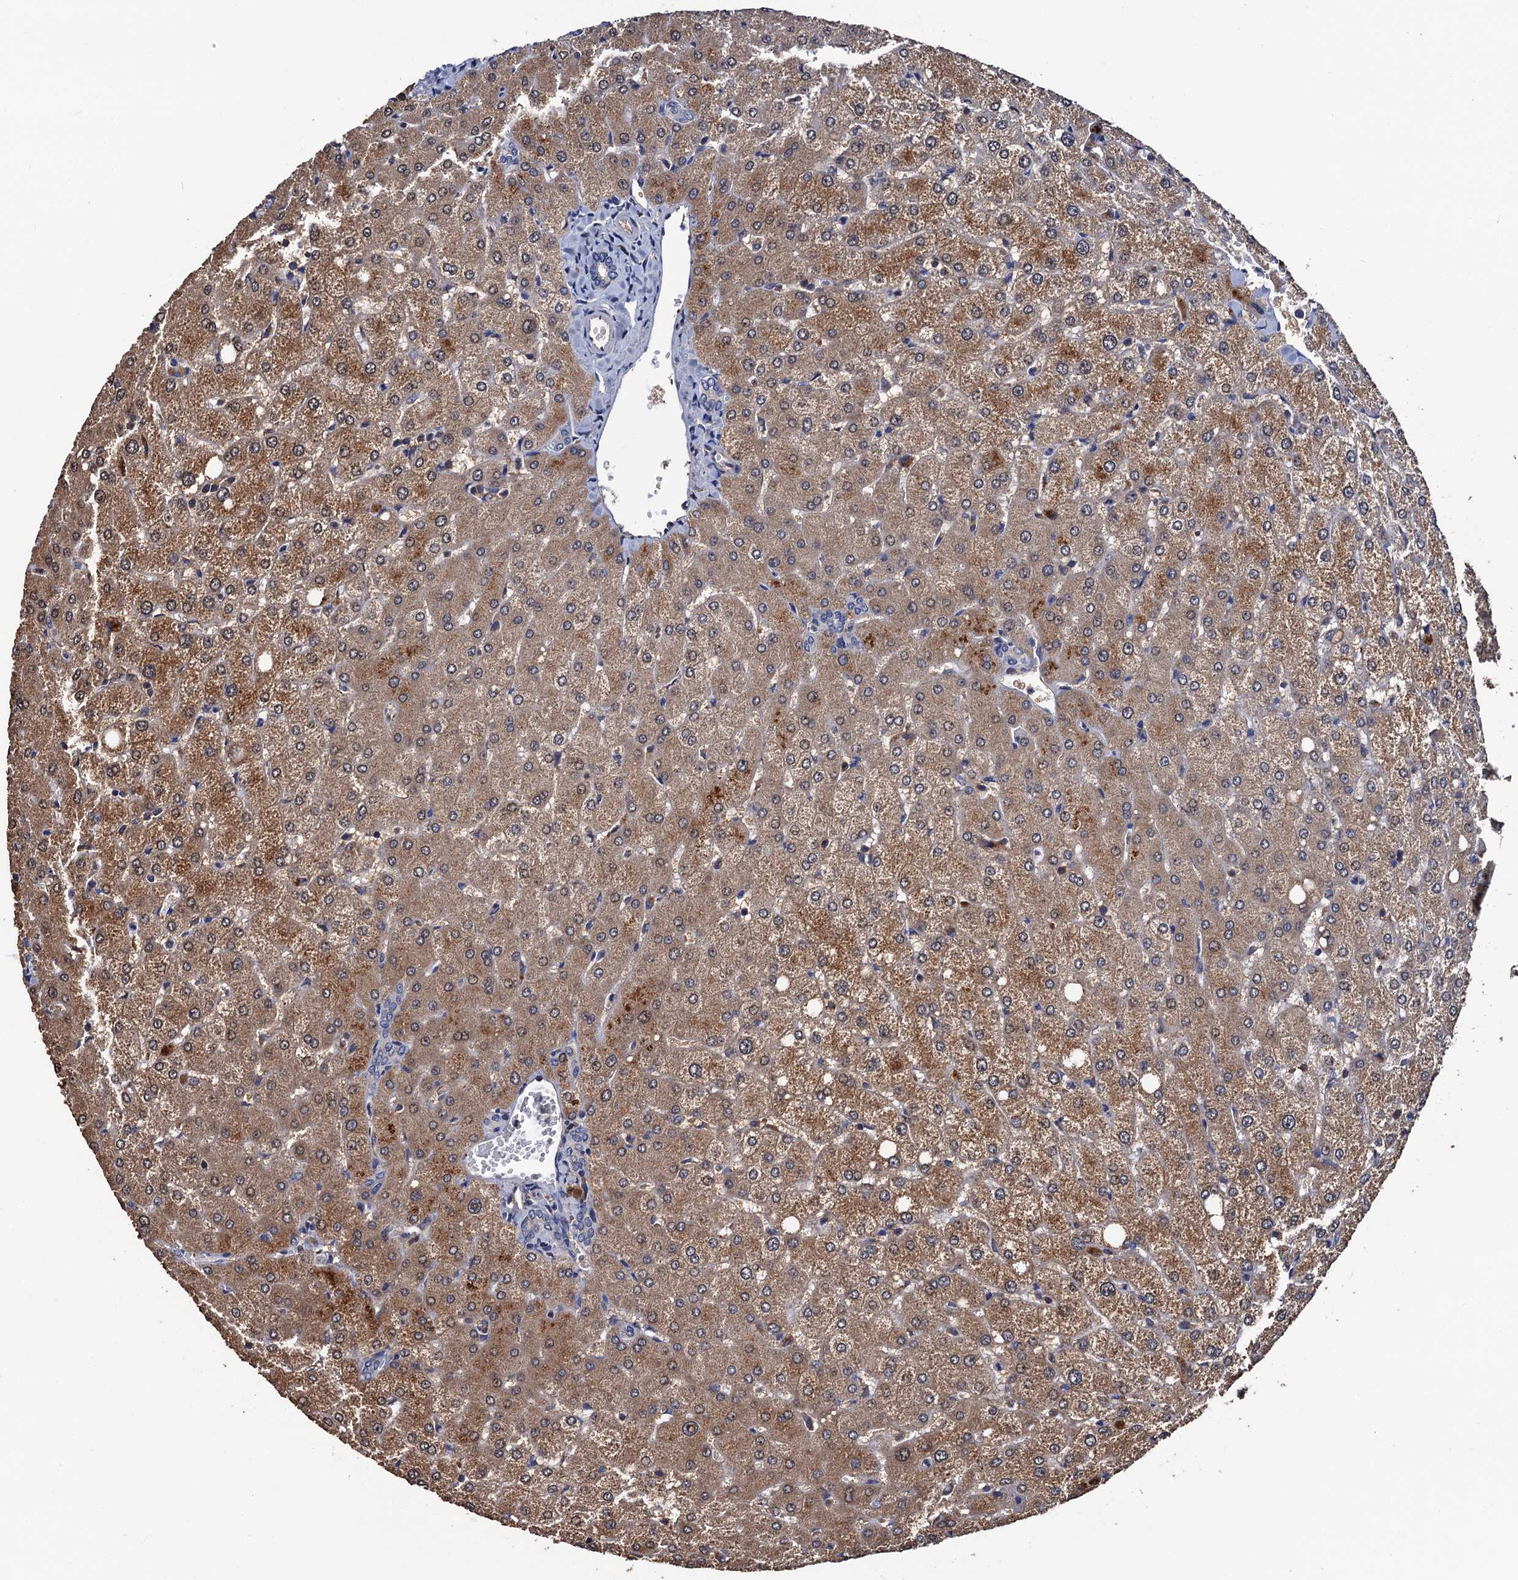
{"staining": {"intensity": "negative", "quantity": "none", "location": "none"}, "tissue": "liver", "cell_type": "Cholangiocytes", "image_type": "normal", "snomed": [{"axis": "morphology", "description": "Normal tissue, NOS"}, {"axis": "topography", "description": "Liver"}], "caption": "Image shows no significant protein positivity in cholangiocytes of unremarkable liver. (Brightfield microscopy of DAB (3,3'-diaminobenzidine) immunohistochemistry (IHC) at high magnification).", "gene": "RGS11", "patient": {"sex": "female", "age": 54}}